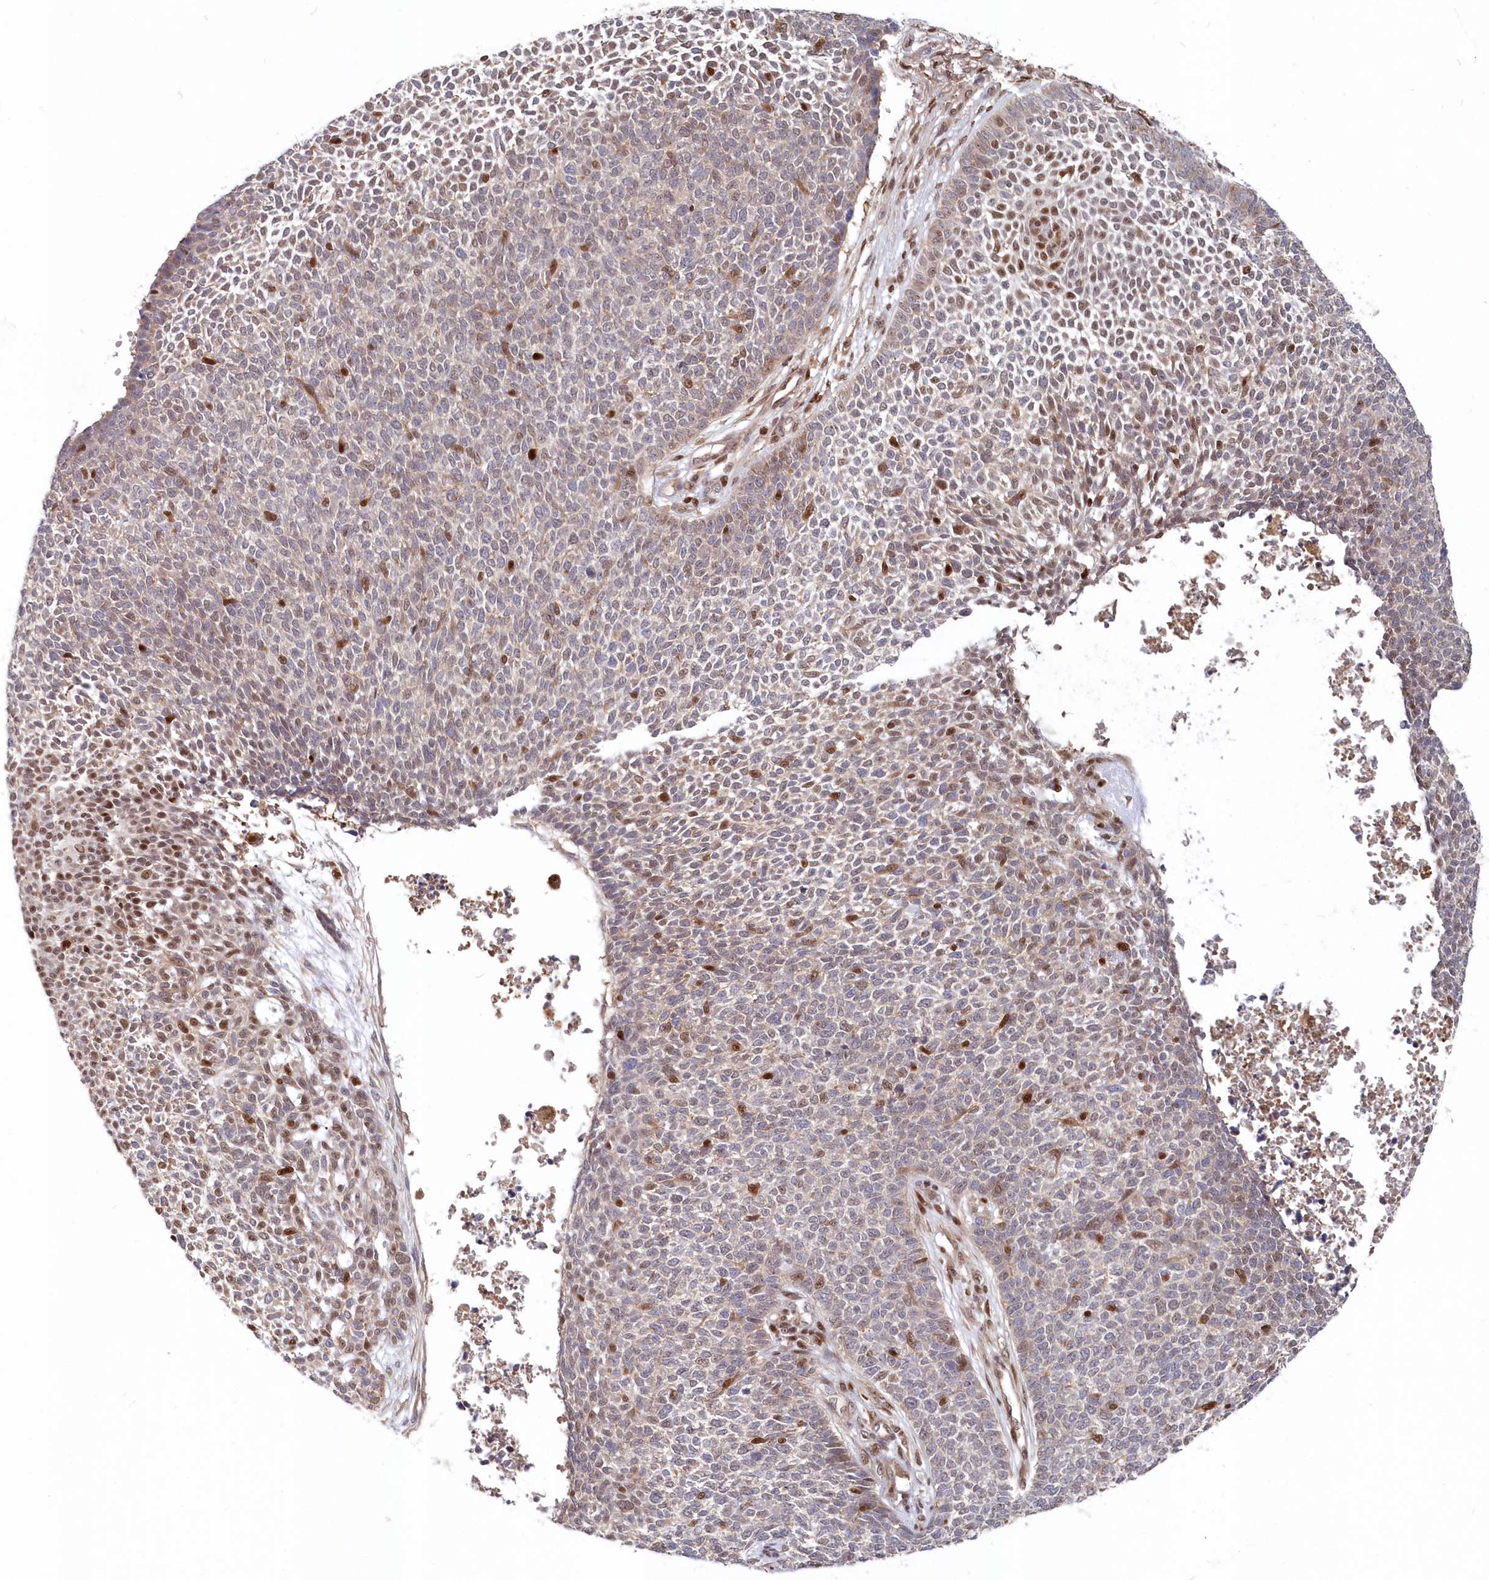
{"staining": {"intensity": "moderate", "quantity": "<25%", "location": "nuclear"}, "tissue": "skin cancer", "cell_type": "Tumor cells", "image_type": "cancer", "snomed": [{"axis": "morphology", "description": "Basal cell carcinoma"}, {"axis": "topography", "description": "Skin"}], "caption": "Immunohistochemical staining of human skin cancer displays moderate nuclear protein positivity in approximately <25% of tumor cells. (DAB IHC, brown staining for protein, blue staining for nuclei).", "gene": "ABHD14B", "patient": {"sex": "female", "age": 84}}